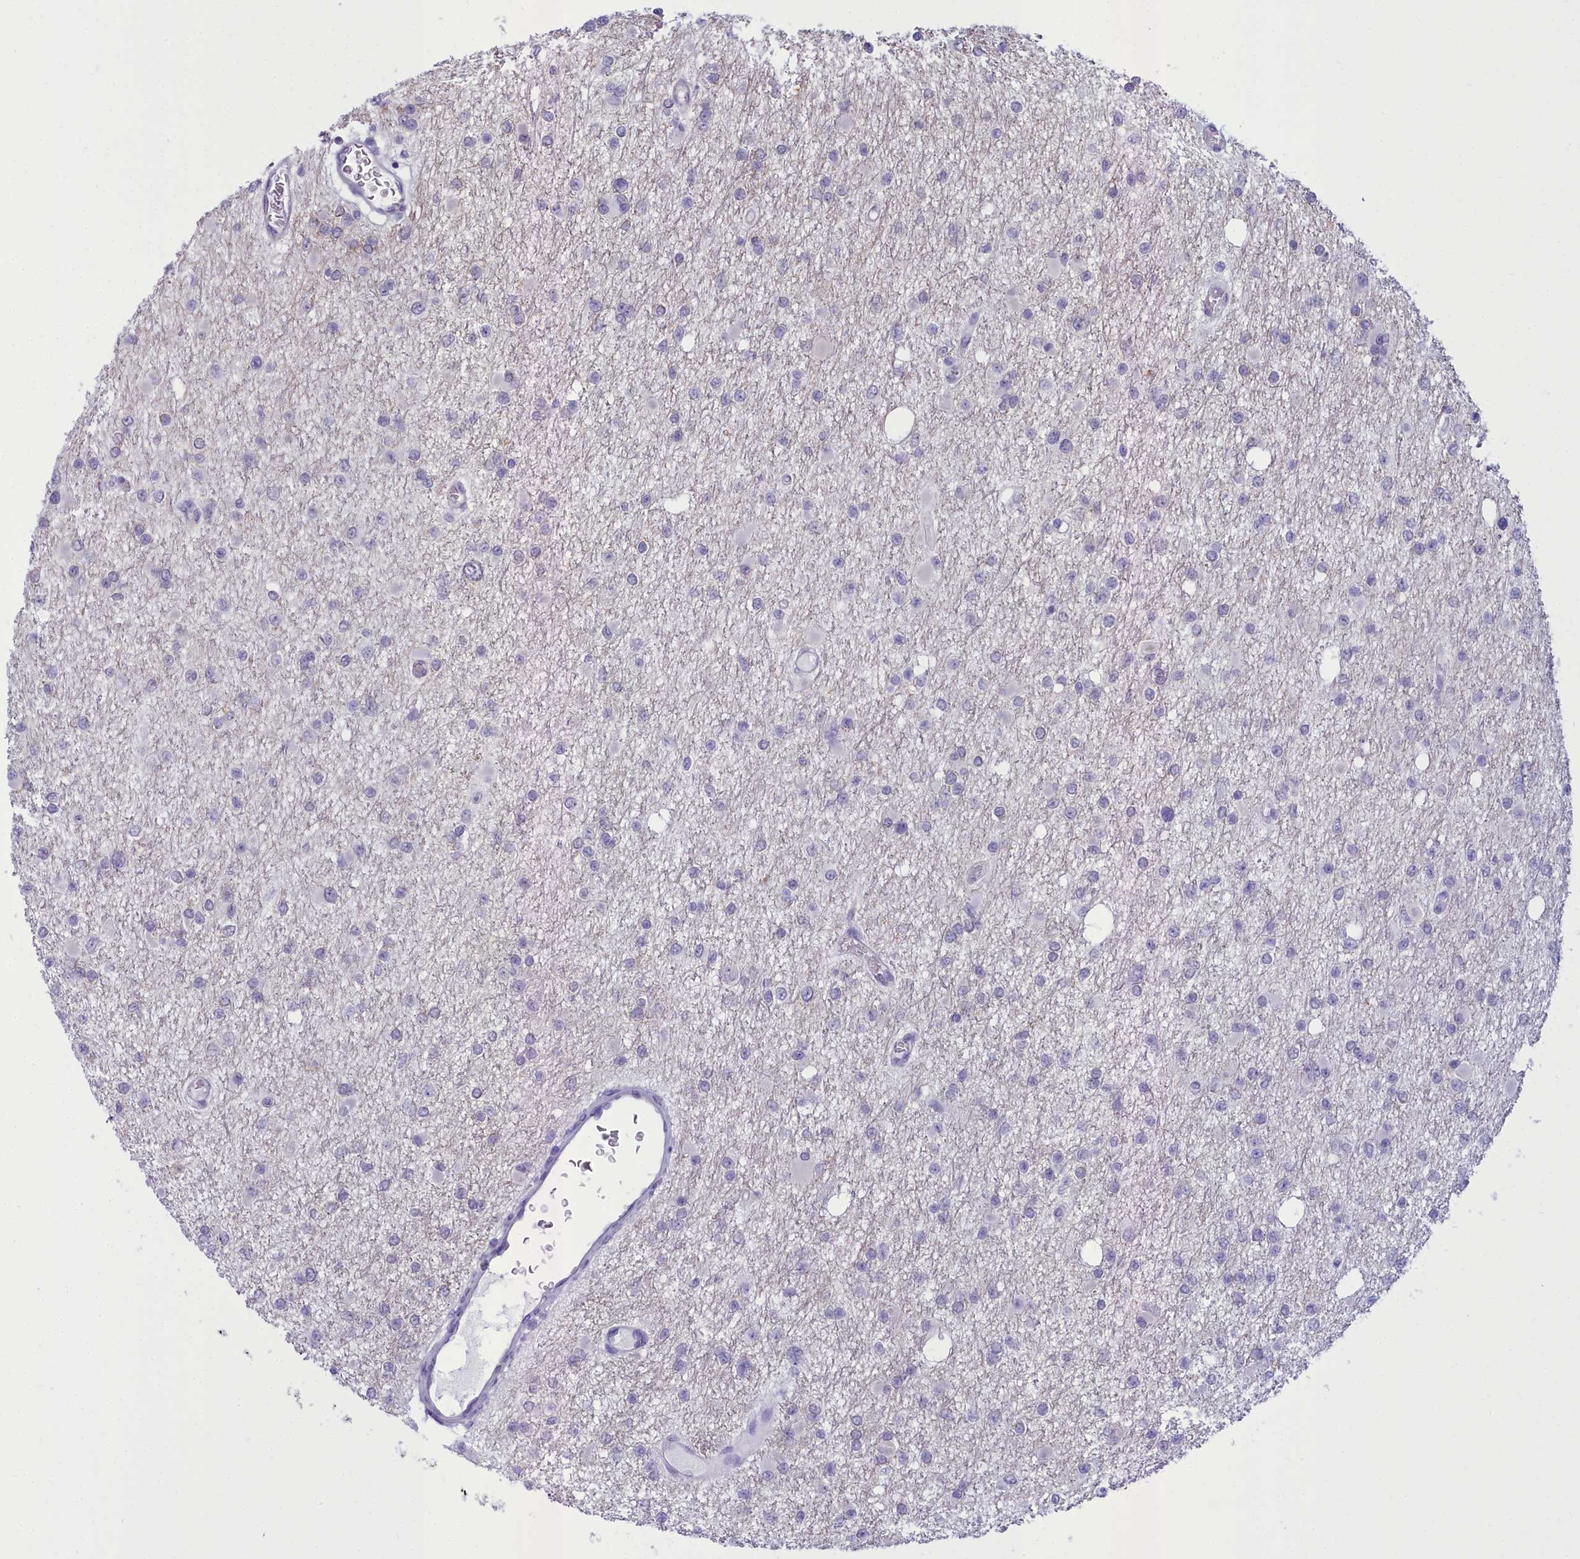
{"staining": {"intensity": "negative", "quantity": "none", "location": "none"}, "tissue": "glioma", "cell_type": "Tumor cells", "image_type": "cancer", "snomed": [{"axis": "morphology", "description": "Glioma, malignant, Low grade"}, {"axis": "topography", "description": "Brain"}], "caption": "A micrograph of human malignant low-grade glioma is negative for staining in tumor cells.", "gene": "CEACAM19", "patient": {"sex": "female", "age": 22}}